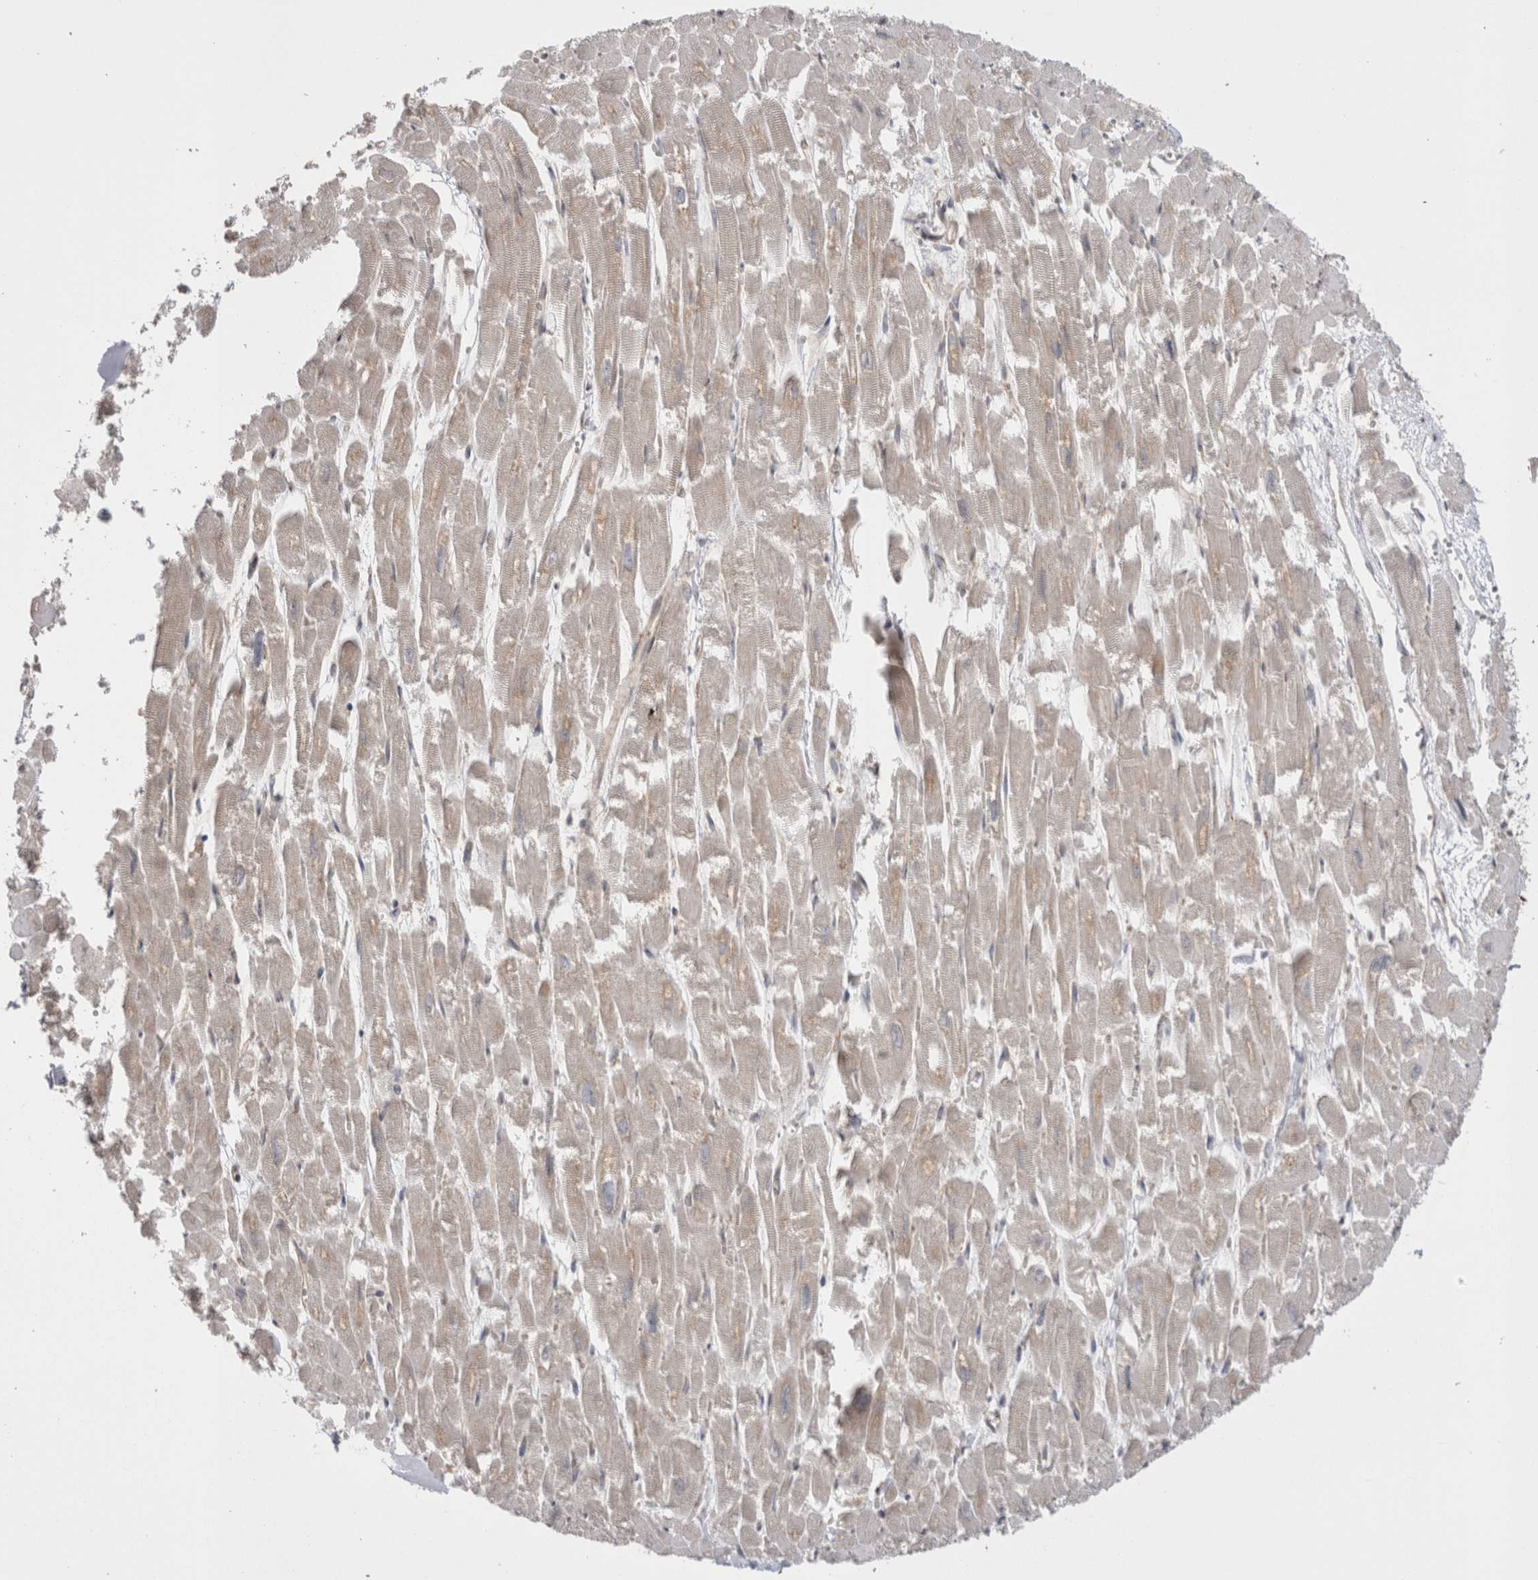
{"staining": {"intensity": "weak", "quantity": "25%-75%", "location": "cytoplasmic/membranous,nuclear"}, "tissue": "heart muscle", "cell_type": "Cardiomyocytes", "image_type": "normal", "snomed": [{"axis": "morphology", "description": "Normal tissue, NOS"}, {"axis": "topography", "description": "Heart"}], "caption": "High-magnification brightfield microscopy of unremarkable heart muscle stained with DAB (brown) and counterstained with hematoxylin (blue). cardiomyocytes exhibit weak cytoplasmic/membranous,nuclear positivity is identified in about25%-75% of cells. (brown staining indicates protein expression, while blue staining denotes nuclei).", "gene": "EXOSC4", "patient": {"sex": "male", "age": 54}}